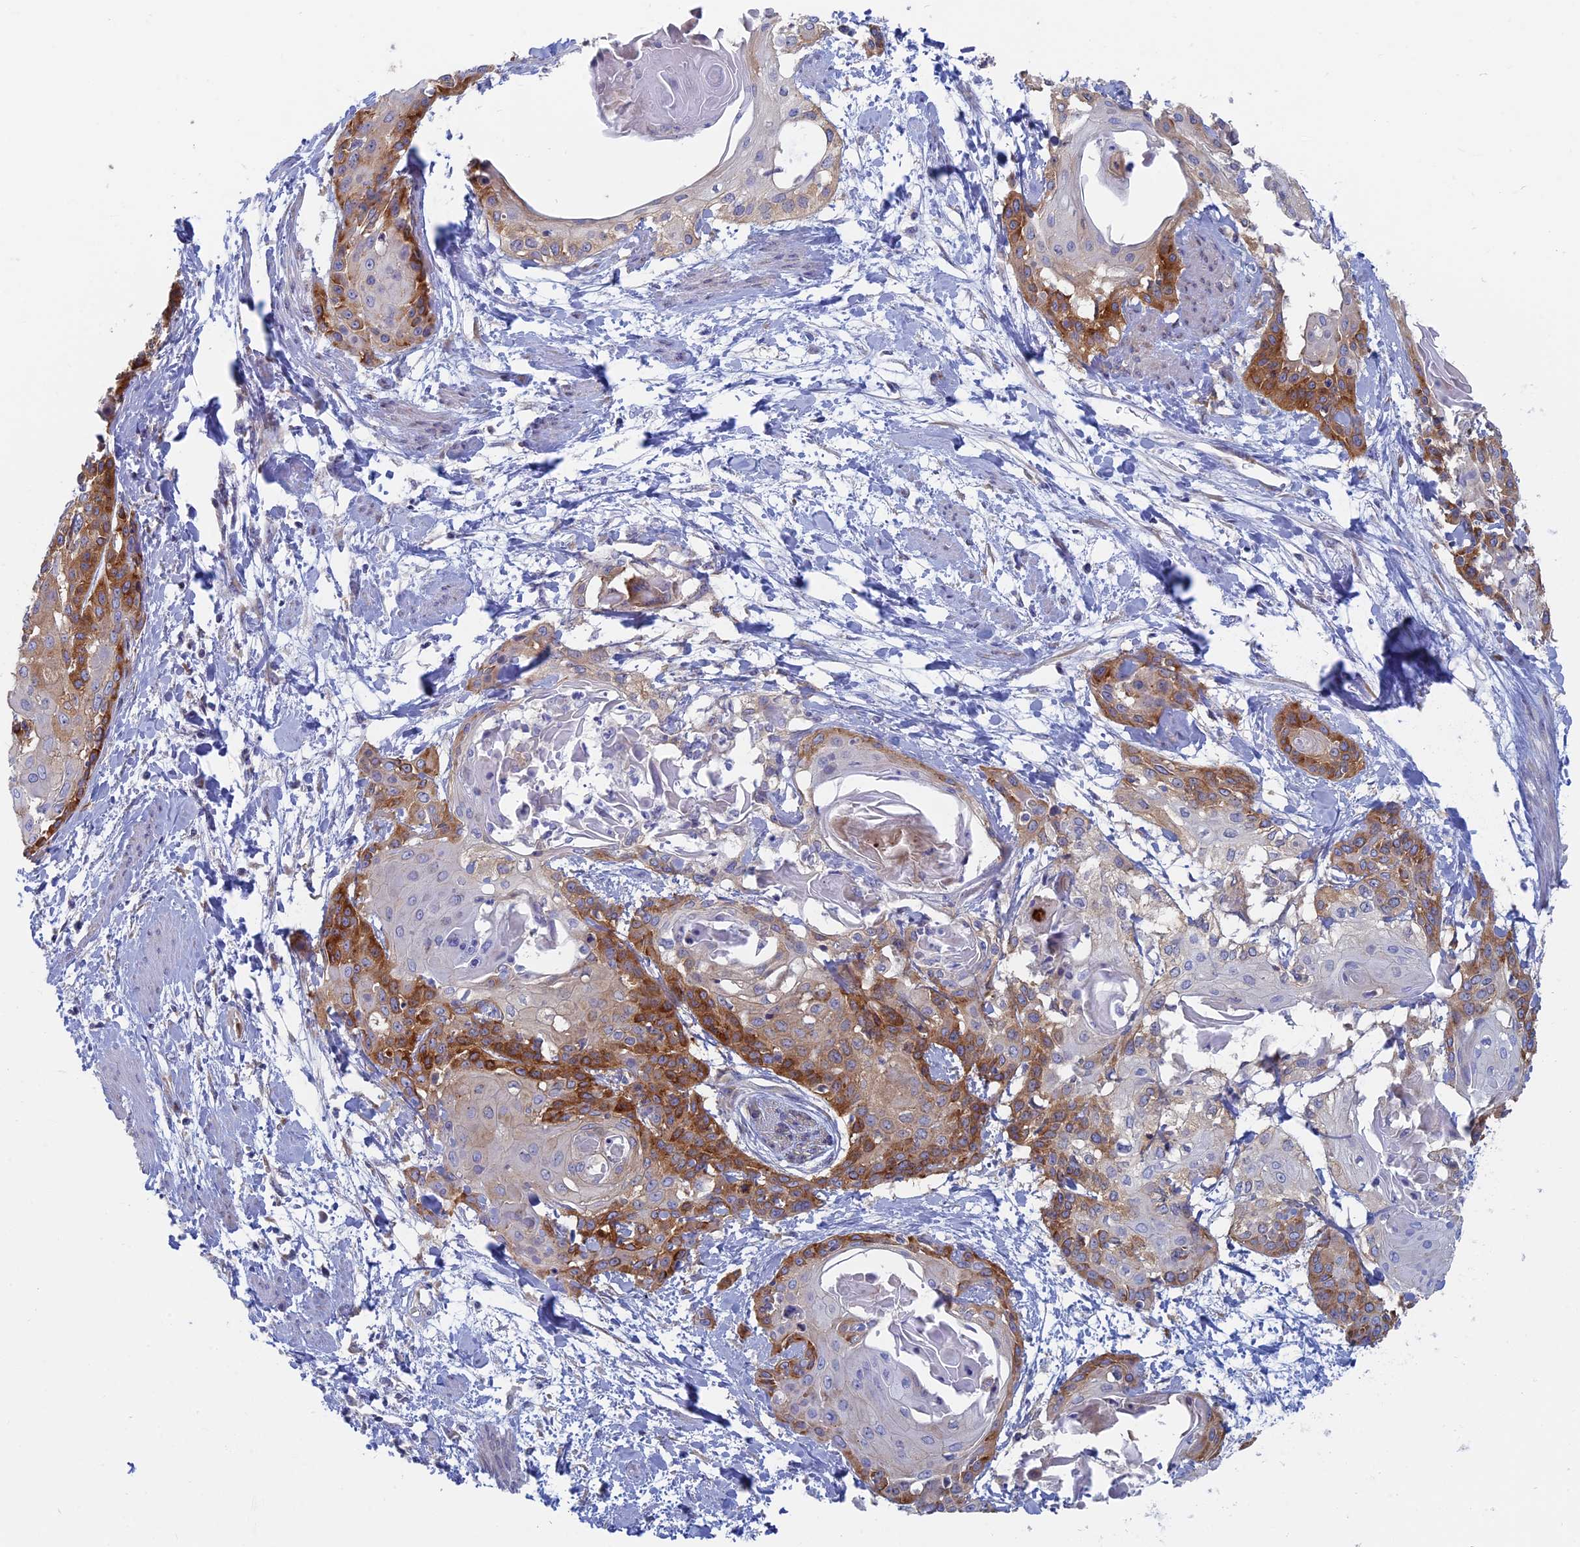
{"staining": {"intensity": "moderate", "quantity": "25%-75%", "location": "cytoplasmic/membranous"}, "tissue": "cervical cancer", "cell_type": "Tumor cells", "image_type": "cancer", "snomed": [{"axis": "morphology", "description": "Squamous cell carcinoma, NOS"}, {"axis": "topography", "description": "Cervix"}], "caption": "Protein expression analysis of human cervical squamous cell carcinoma reveals moderate cytoplasmic/membranous positivity in approximately 25%-75% of tumor cells.", "gene": "TBC1D30", "patient": {"sex": "female", "age": 57}}